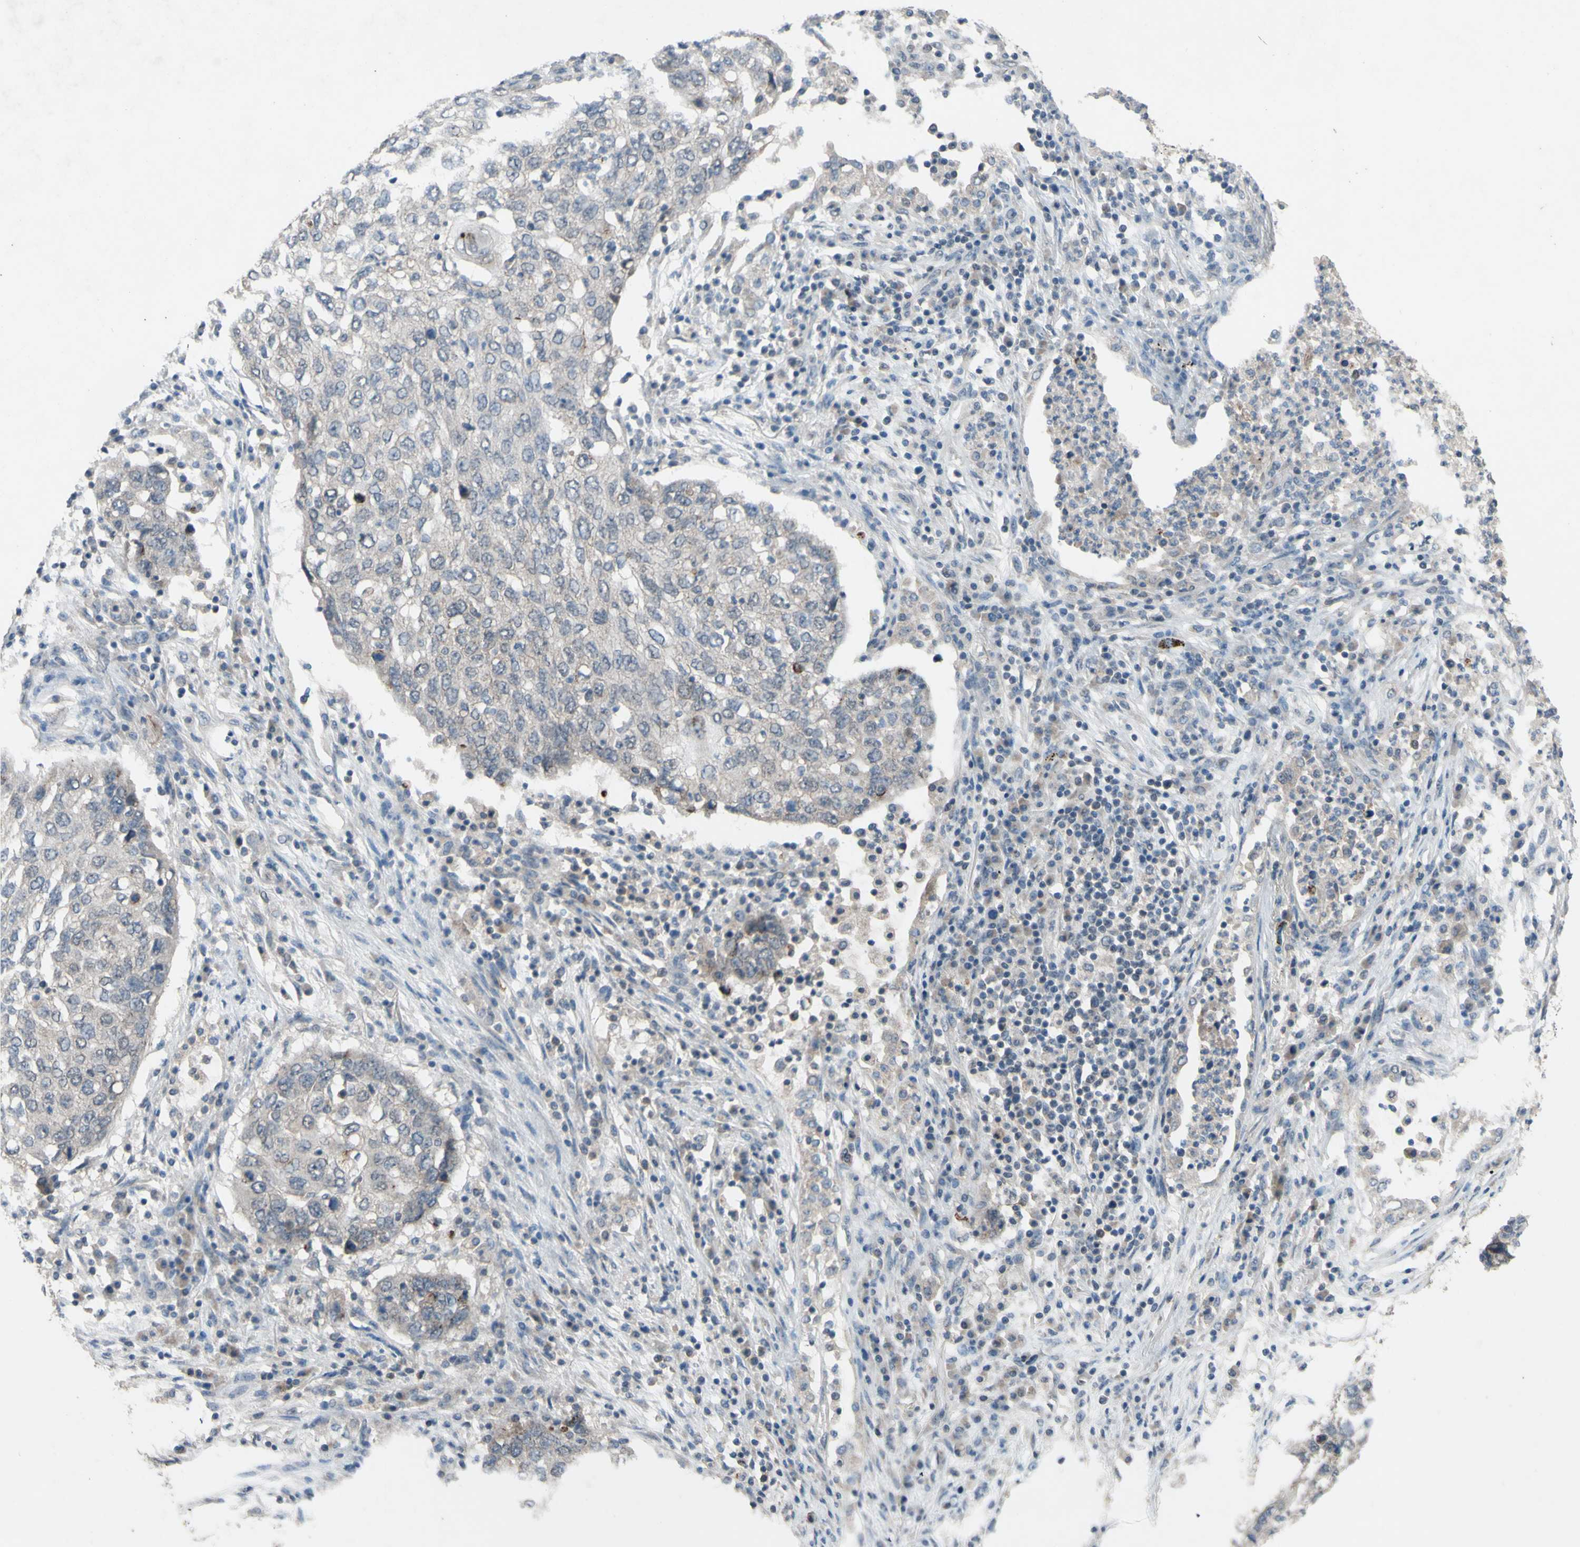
{"staining": {"intensity": "negative", "quantity": "none", "location": "none"}, "tissue": "lung cancer", "cell_type": "Tumor cells", "image_type": "cancer", "snomed": [{"axis": "morphology", "description": "Squamous cell carcinoma, NOS"}, {"axis": "topography", "description": "Lung"}], "caption": "Micrograph shows no significant protein expression in tumor cells of lung cancer.", "gene": "CDCP1", "patient": {"sex": "female", "age": 63}}